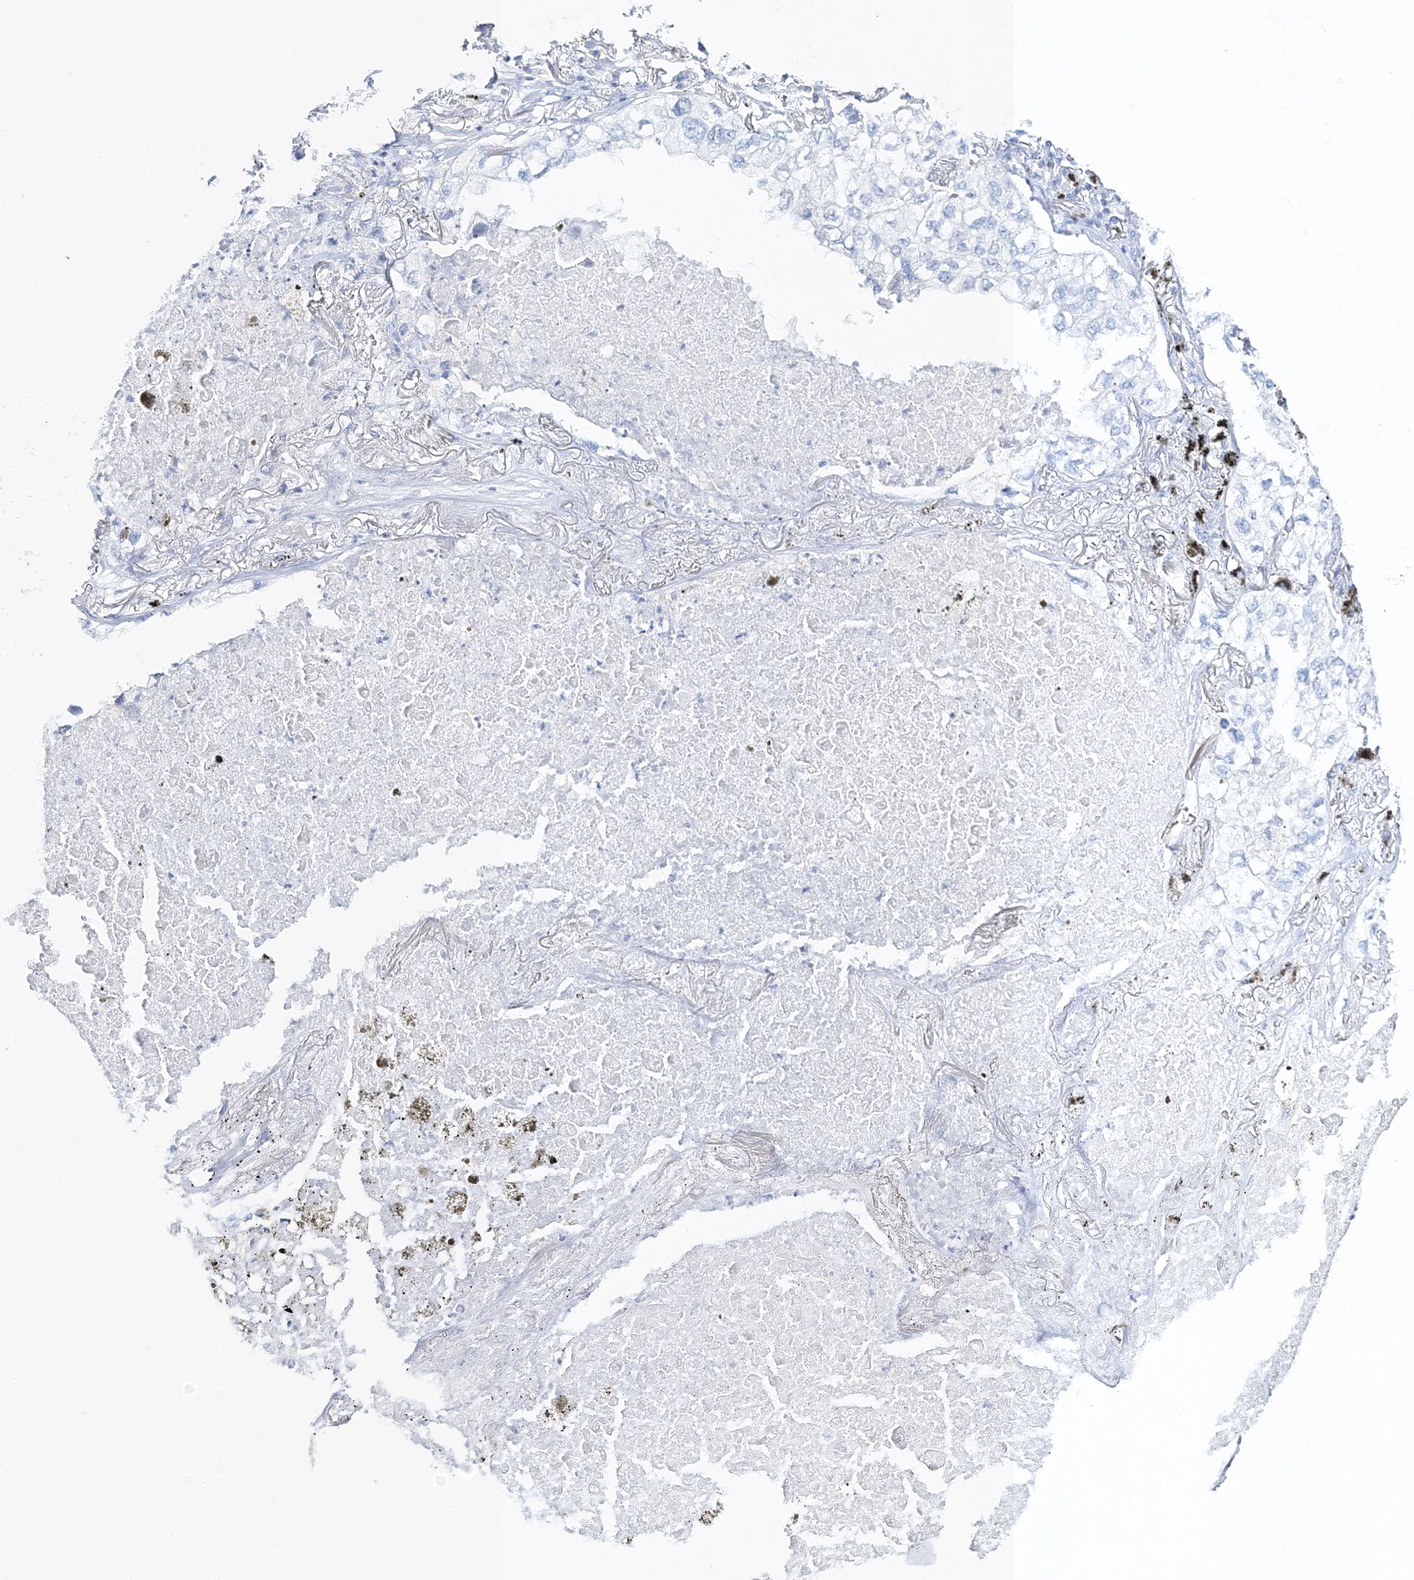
{"staining": {"intensity": "negative", "quantity": "none", "location": "none"}, "tissue": "lung cancer", "cell_type": "Tumor cells", "image_type": "cancer", "snomed": [{"axis": "morphology", "description": "Adenocarcinoma, NOS"}, {"axis": "topography", "description": "Lung"}], "caption": "IHC histopathology image of lung adenocarcinoma stained for a protein (brown), which displays no staining in tumor cells. Brightfield microscopy of immunohistochemistry stained with DAB (brown) and hematoxylin (blue), captured at high magnification.", "gene": "MYOZ2", "patient": {"sex": "male", "age": 65}}